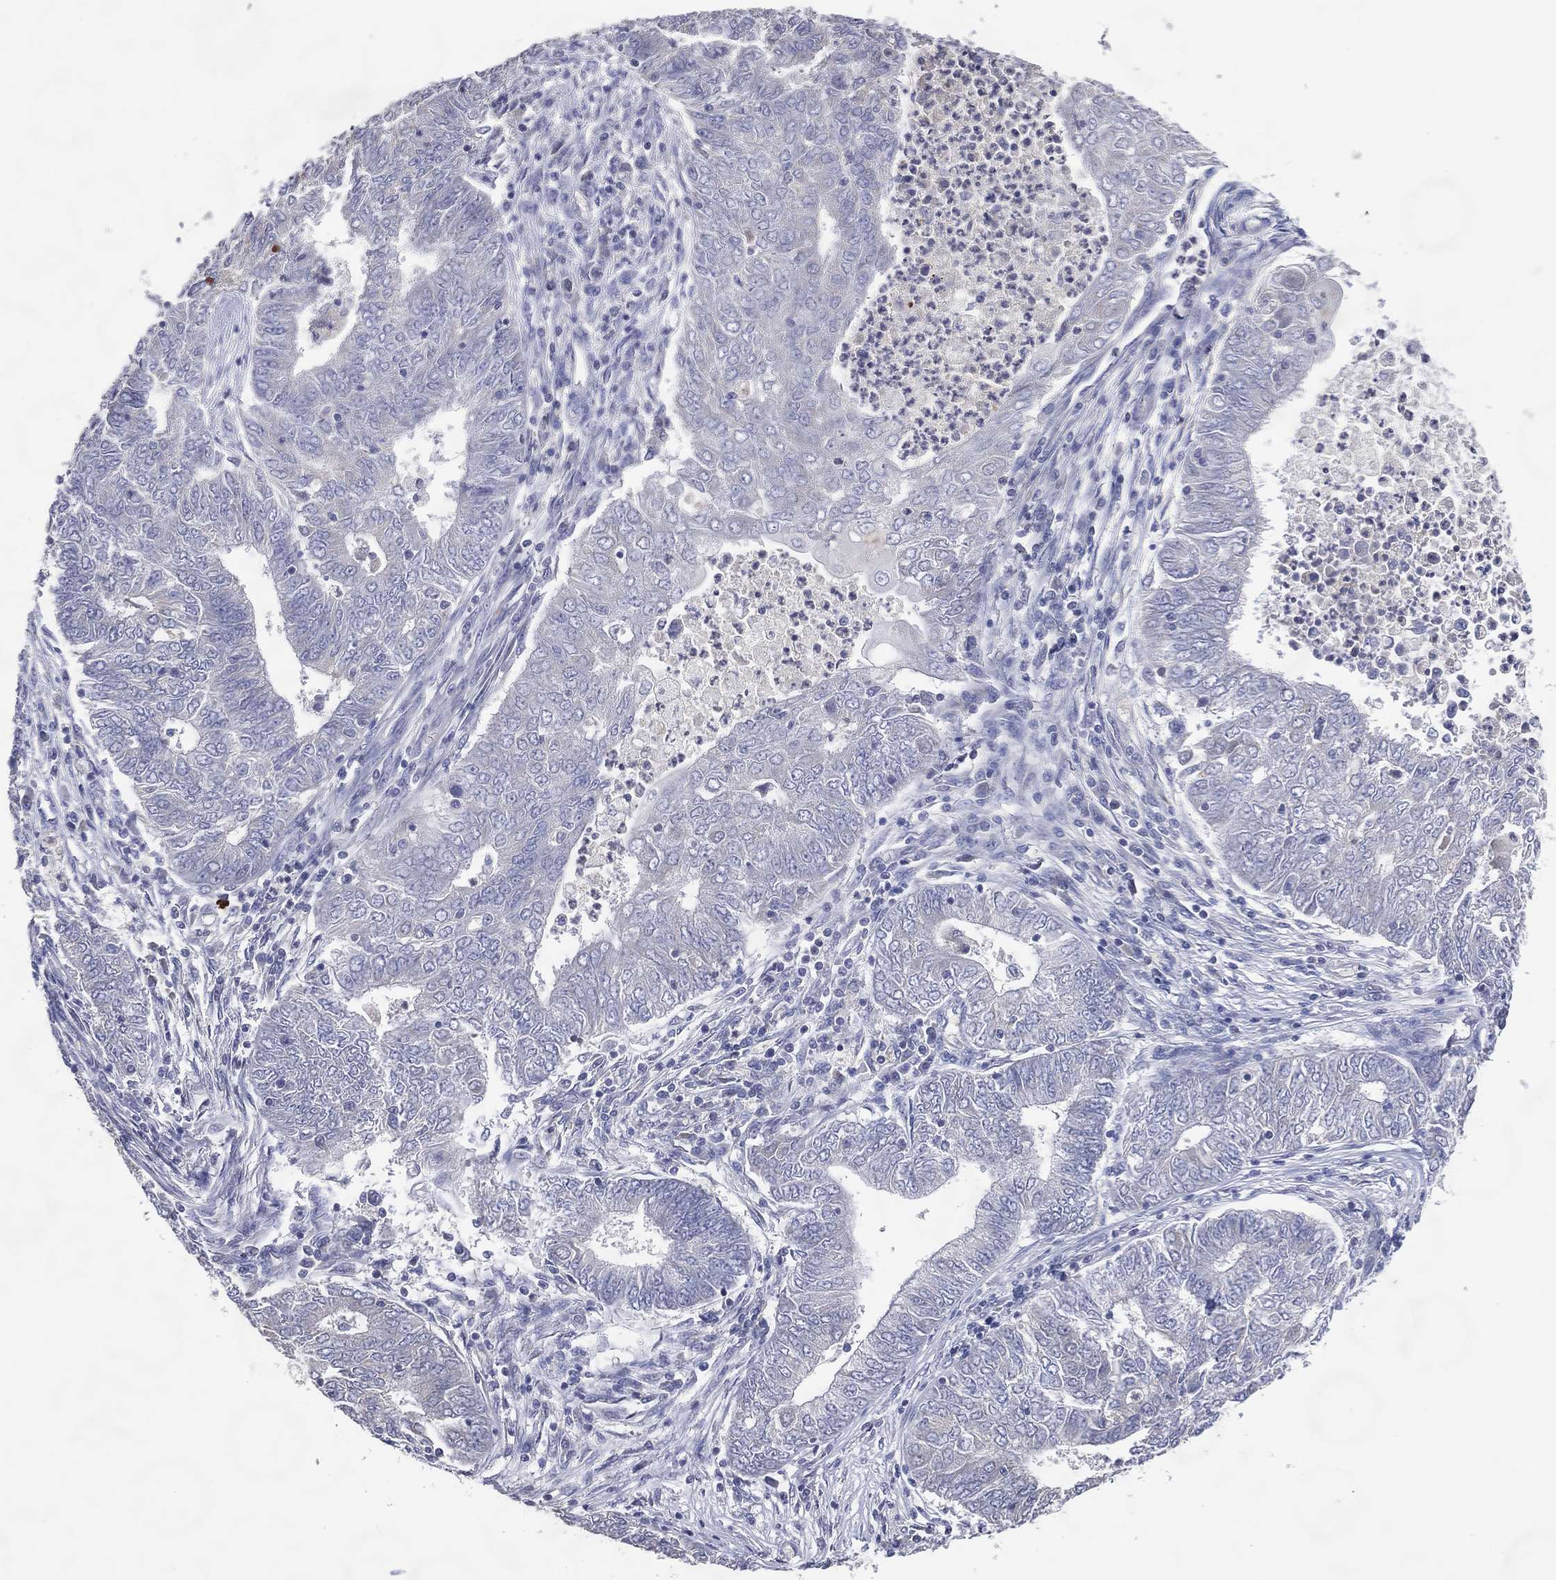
{"staining": {"intensity": "negative", "quantity": "none", "location": "none"}, "tissue": "endometrial cancer", "cell_type": "Tumor cells", "image_type": "cancer", "snomed": [{"axis": "morphology", "description": "Adenocarcinoma, NOS"}, {"axis": "topography", "description": "Endometrium"}], "caption": "Endometrial cancer was stained to show a protein in brown. There is no significant staining in tumor cells.", "gene": "DNAH7", "patient": {"sex": "female", "age": 62}}